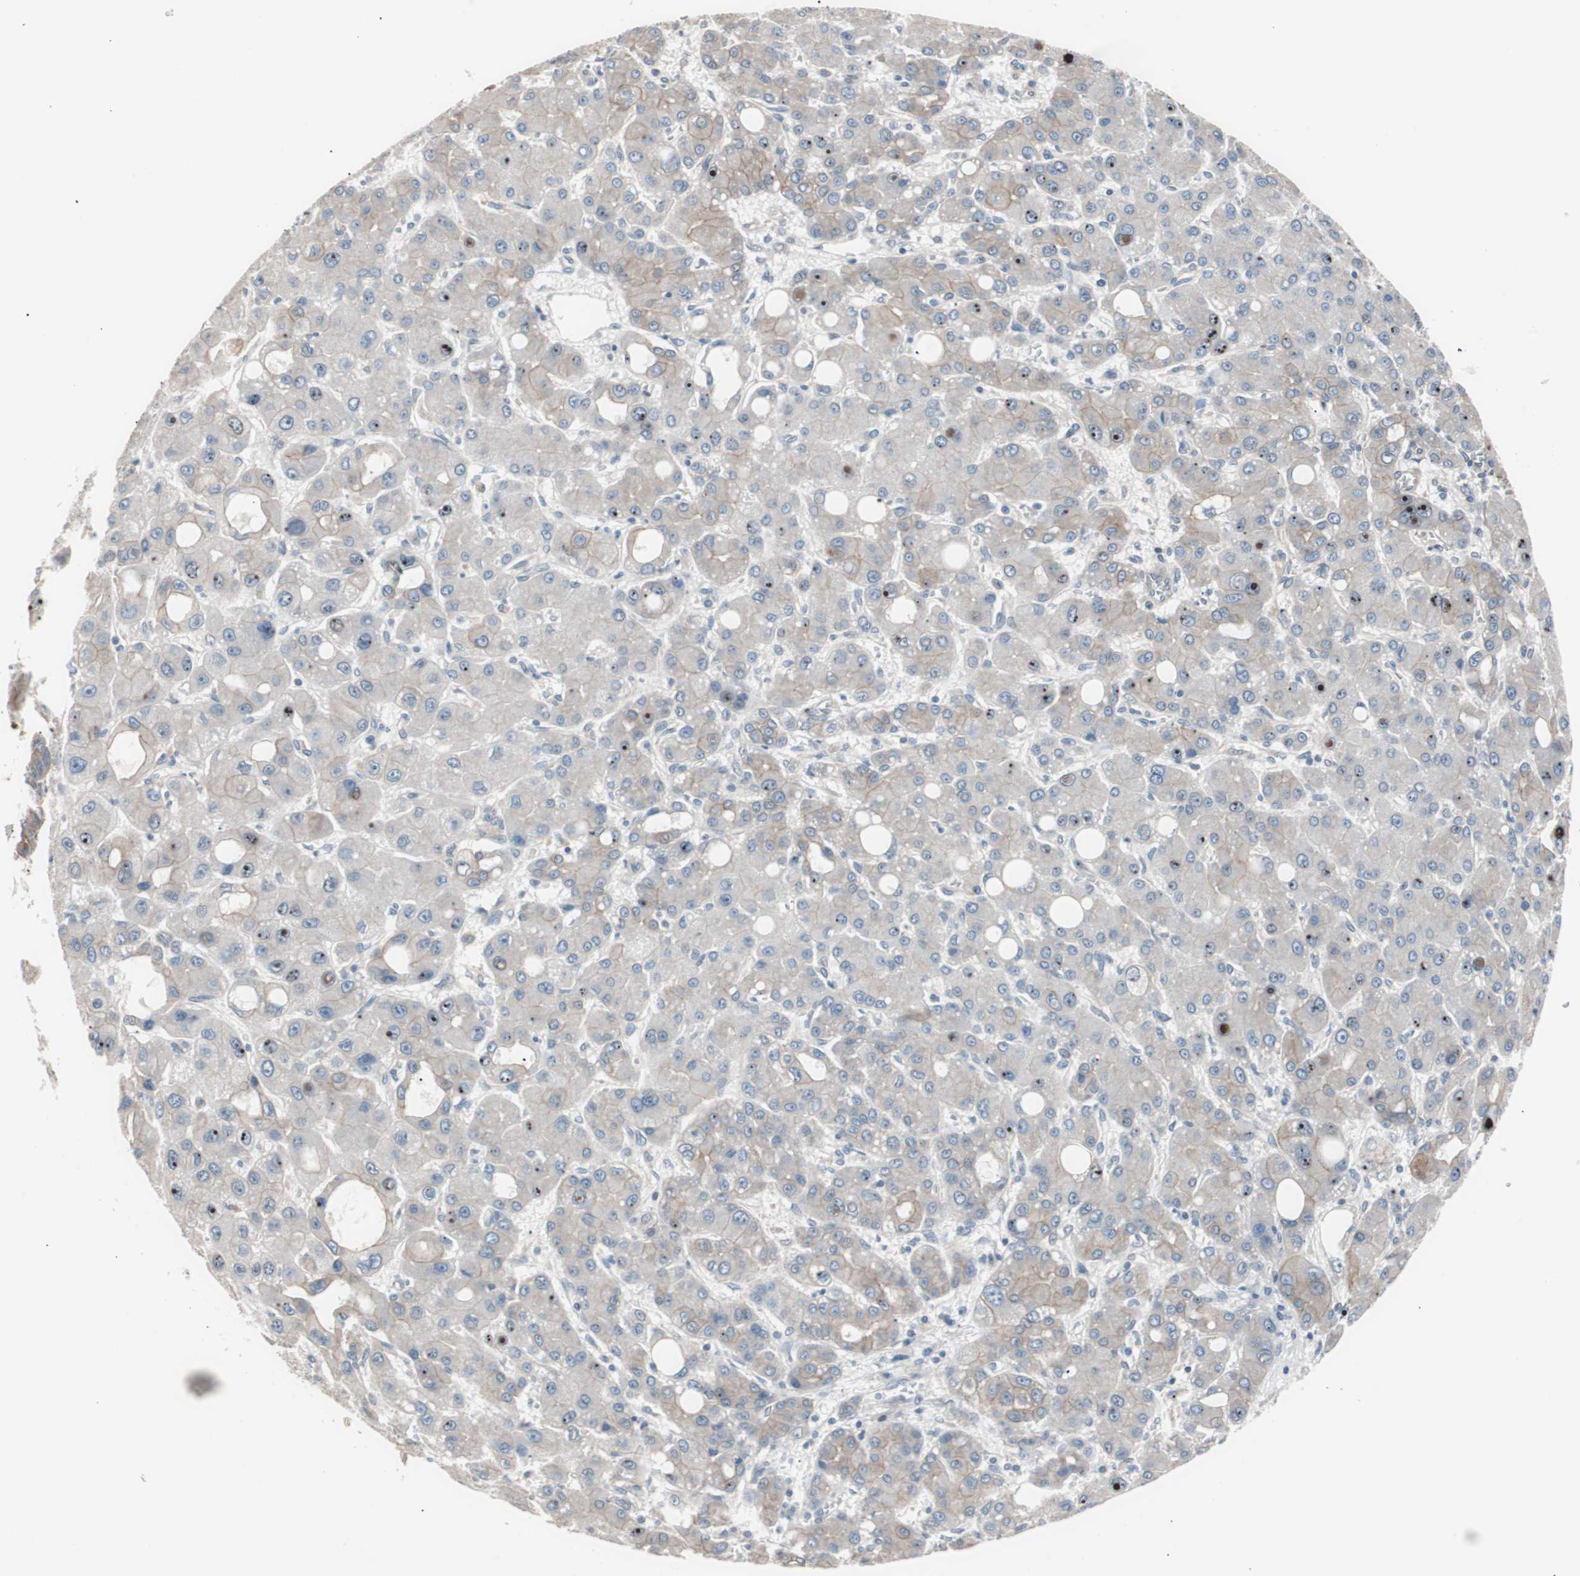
{"staining": {"intensity": "weak", "quantity": "<25%", "location": "cytoplasmic/membranous"}, "tissue": "liver cancer", "cell_type": "Tumor cells", "image_type": "cancer", "snomed": [{"axis": "morphology", "description": "Carcinoma, Hepatocellular, NOS"}, {"axis": "topography", "description": "Liver"}], "caption": "A high-resolution image shows IHC staining of liver cancer, which displays no significant positivity in tumor cells. Brightfield microscopy of immunohistochemistry (IHC) stained with DAB (brown) and hematoxylin (blue), captured at high magnification.", "gene": "SMG1", "patient": {"sex": "male", "age": 55}}